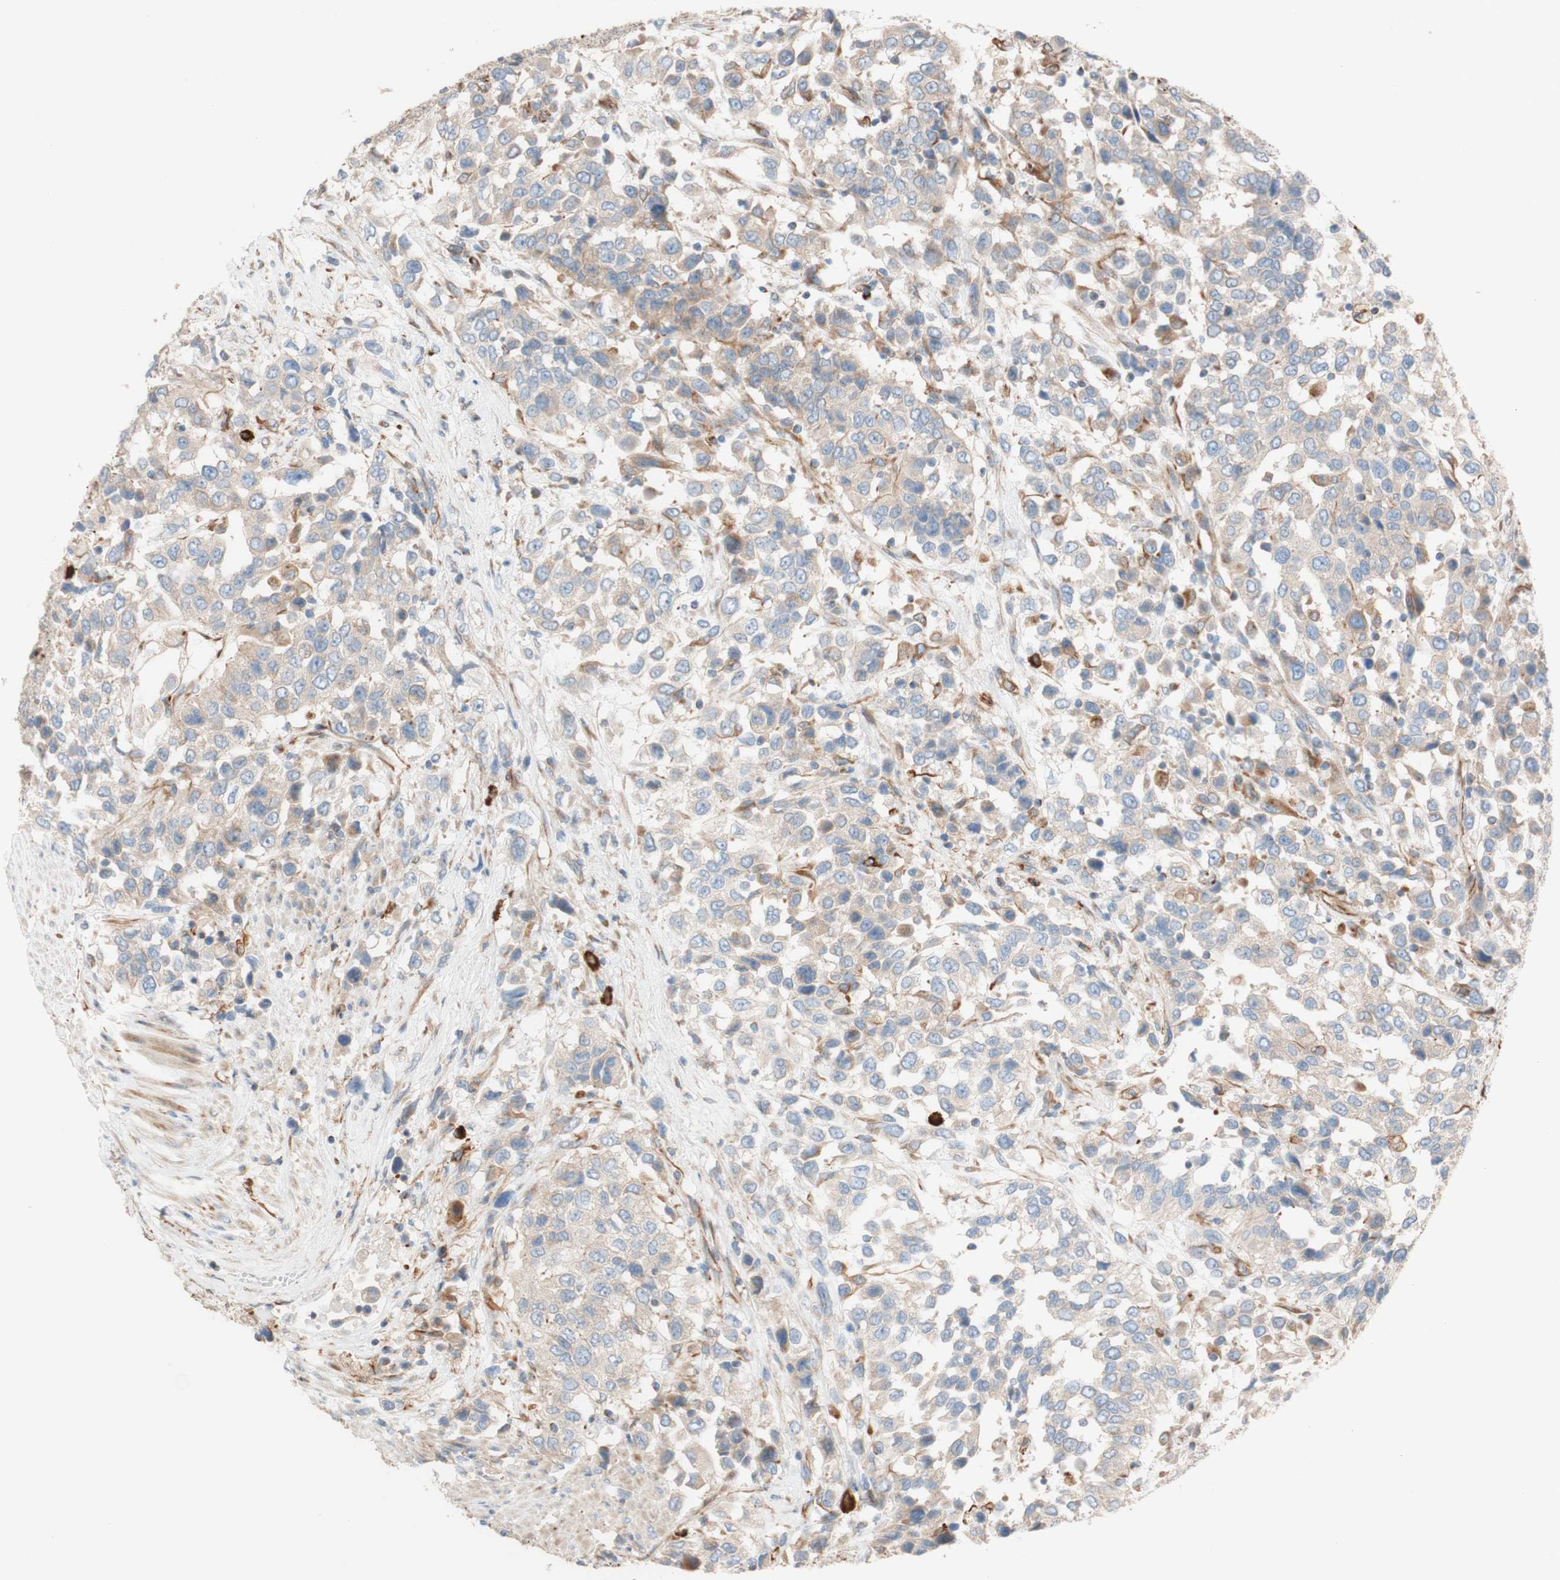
{"staining": {"intensity": "weak", "quantity": ">75%", "location": "cytoplasmic/membranous"}, "tissue": "urothelial cancer", "cell_type": "Tumor cells", "image_type": "cancer", "snomed": [{"axis": "morphology", "description": "Urothelial carcinoma, High grade"}, {"axis": "topography", "description": "Urinary bladder"}], "caption": "An immunohistochemistry micrograph of neoplastic tissue is shown. Protein staining in brown shows weak cytoplasmic/membranous positivity in high-grade urothelial carcinoma within tumor cells.", "gene": "C1orf43", "patient": {"sex": "female", "age": 80}}